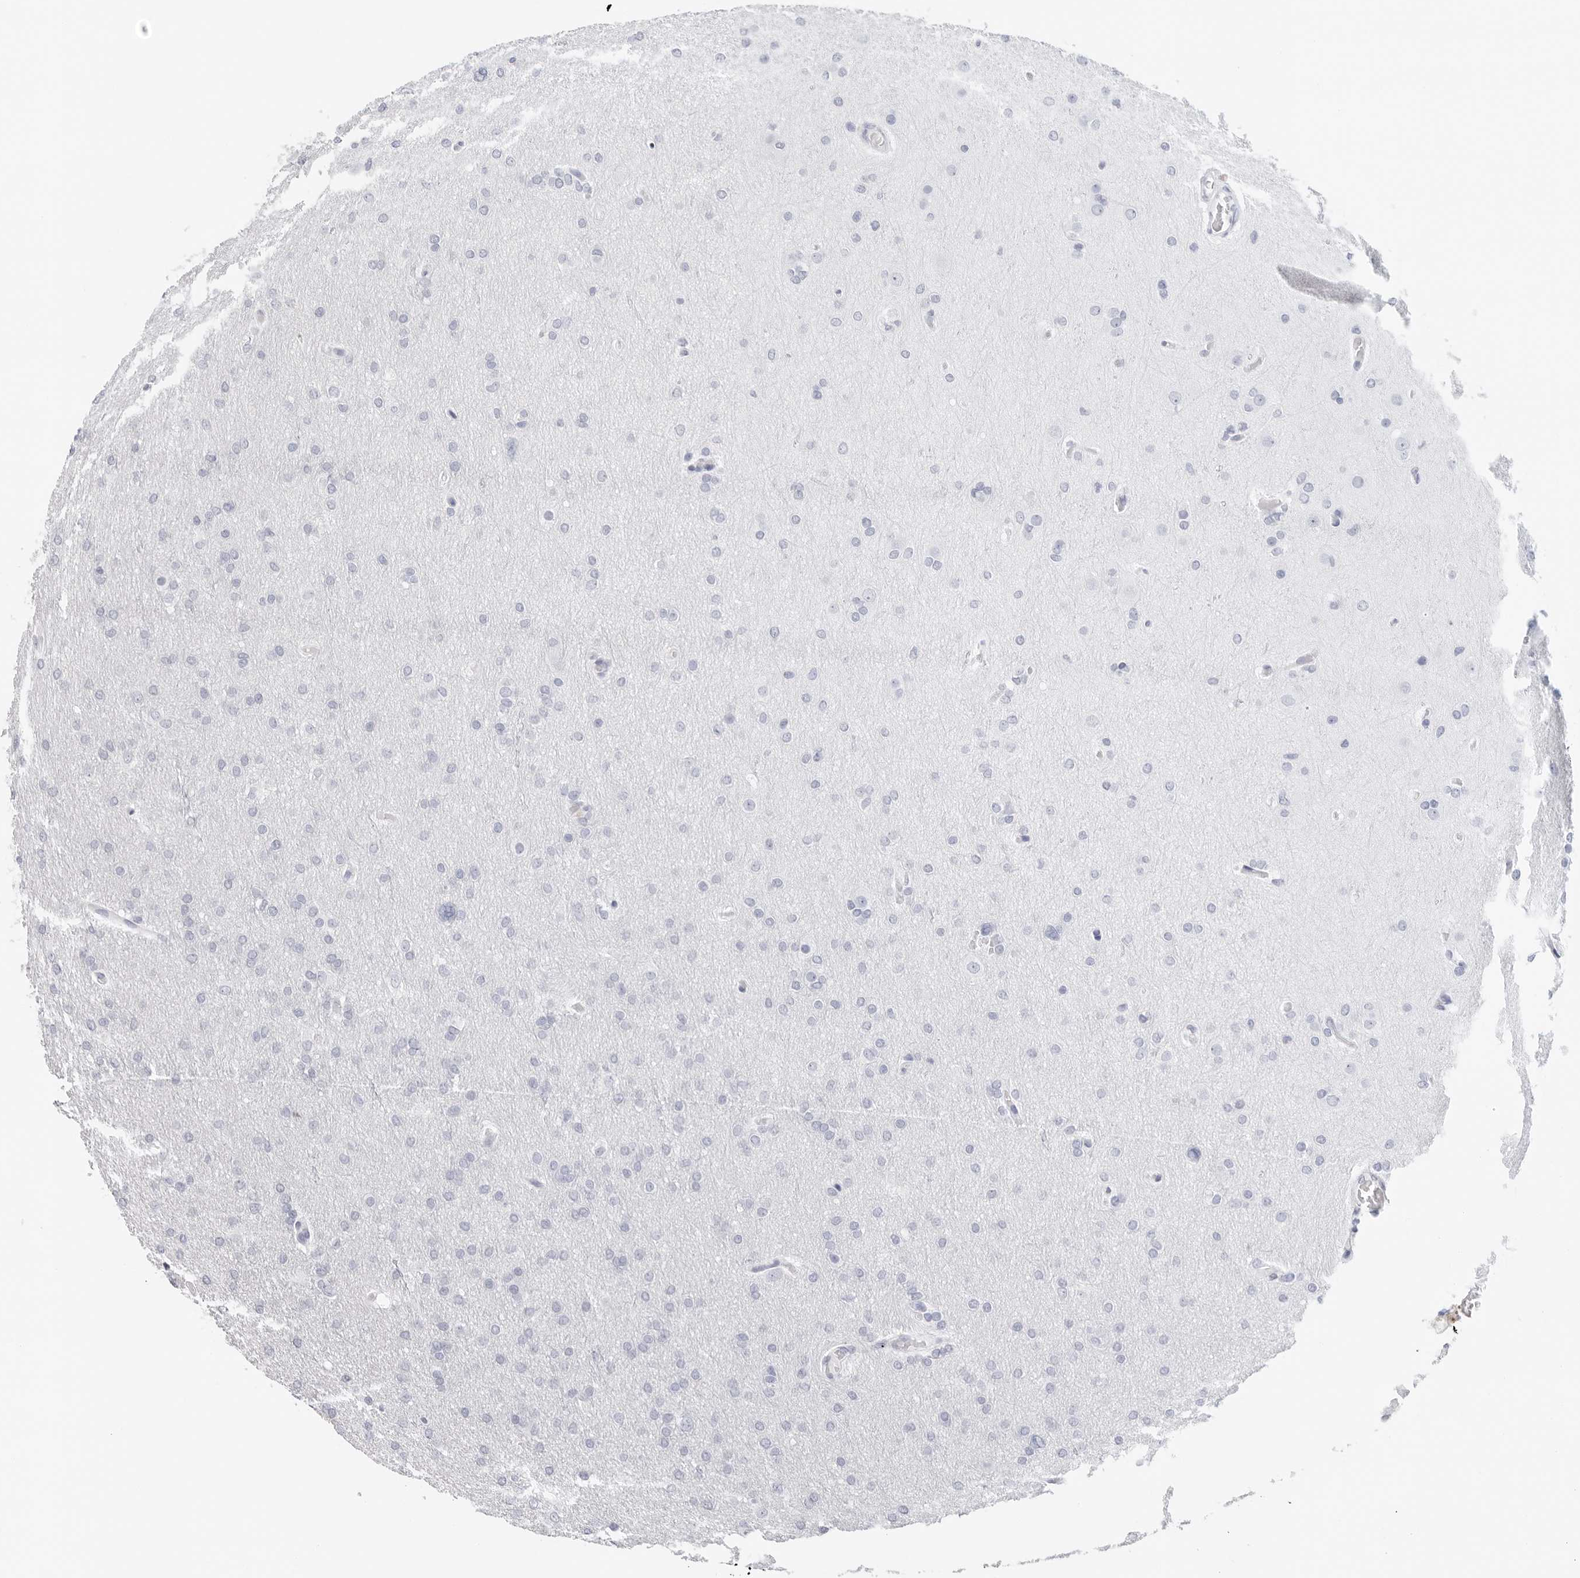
{"staining": {"intensity": "negative", "quantity": "none", "location": "none"}, "tissue": "glioma", "cell_type": "Tumor cells", "image_type": "cancer", "snomed": [{"axis": "morphology", "description": "Glioma, malignant, High grade"}, {"axis": "topography", "description": "Cerebral cortex"}], "caption": "Protein analysis of glioma demonstrates no significant positivity in tumor cells.", "gene": "EDN2", "patient": {"sex": "female", "age": 36}}